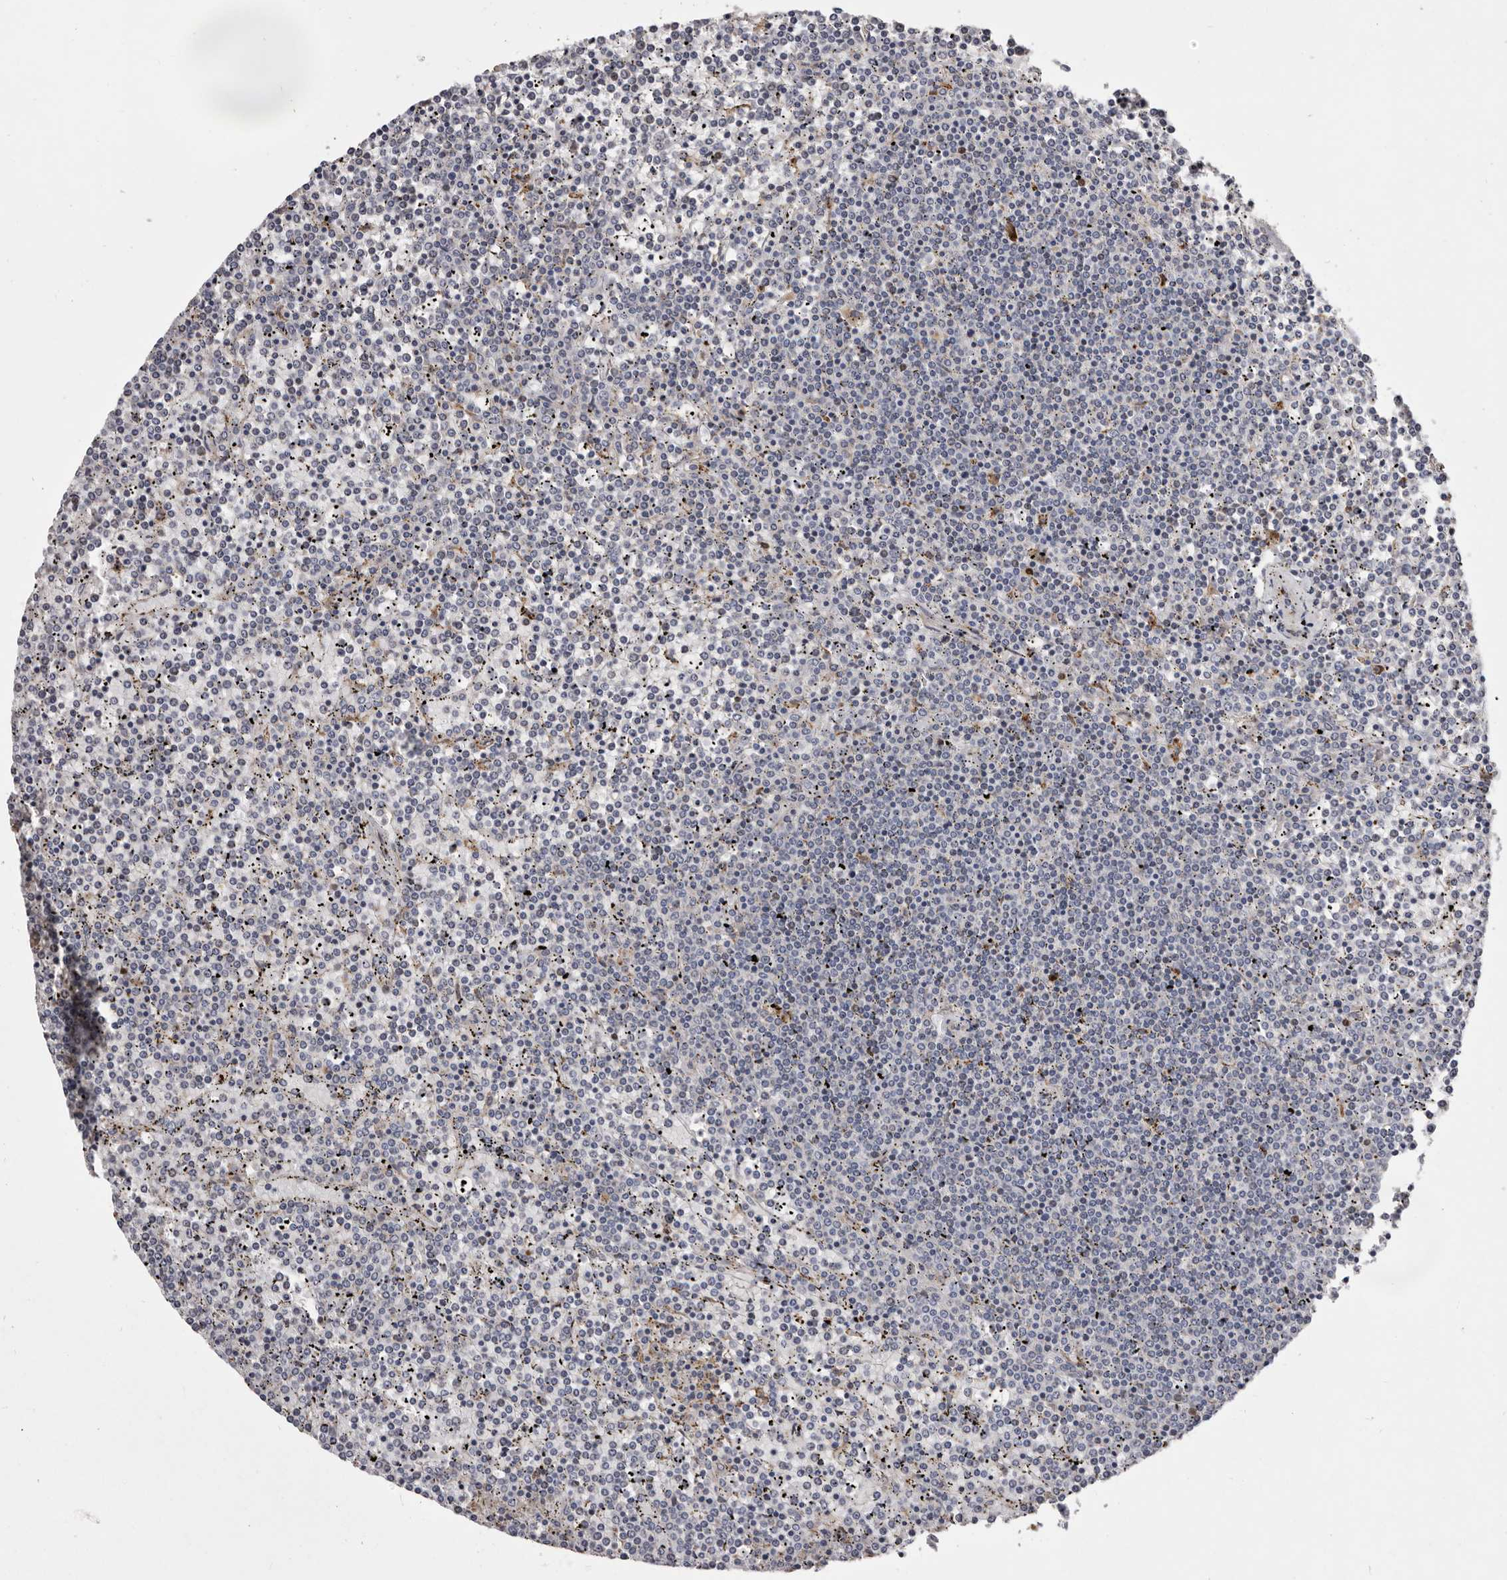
{"staining": {"intensity": "negative", "quantity": "none", "location": "none"}, "tissue": "lymphoma", "cell_type": "Tumor cells", "image_type": "cancer", "snomed": [{"axis": "morphology", "description": "Malignant lymphoma, non-Hodgkin's type, Low grade"}, {"axis": "topography", "description": "Spleen"}], "caption": "Lymphoma was stained to show a protein in brown. There is no significant positivity in tumor cells. (Brightfield microscopy of DAB immunohistochemistry at high magnification).", "gene": "NUBPL", "patient": {"sex": "female", "age": 19}}